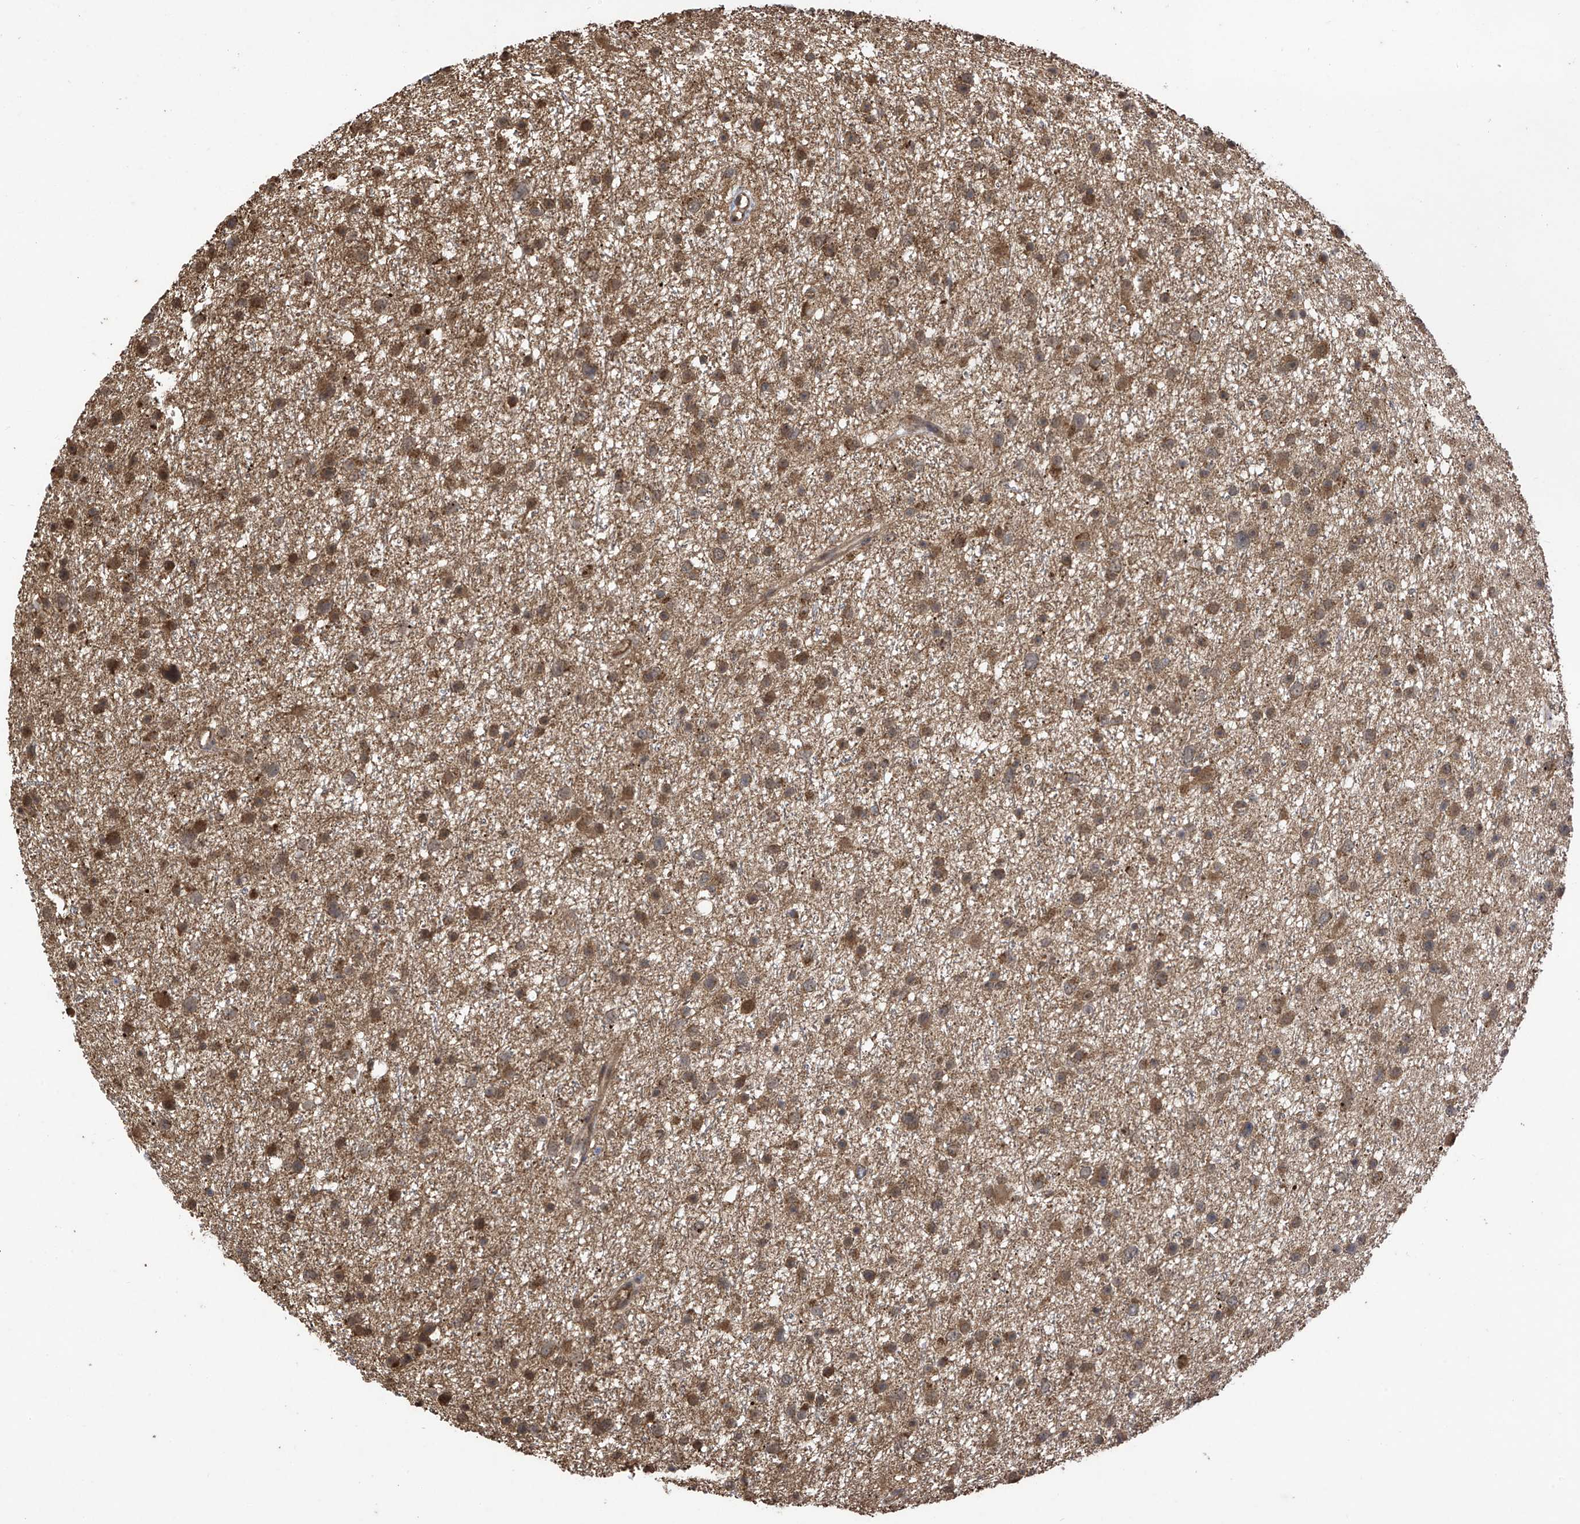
{"staining": {"intensity": "moderate", "quantity": ">75%", "location": "cytoplasmic/membranous,nuclear"}, "tissue": "glioma", "cell_type": "Tumor cells", "image_type": "cancer", "snomed": [{"axis": "morphology", "description": "Glioma, malignant, Low grade"}, {"axis": "topography", "description": "Cerebral cortex"}], "caption": "A micrograph of glioma stained for a protein displays moderate cytoplasmic/membranous and nuclear brown staining in tumor cells.", "gene": "PNPT1", "patient": {"sex": "female", "age": 39}}